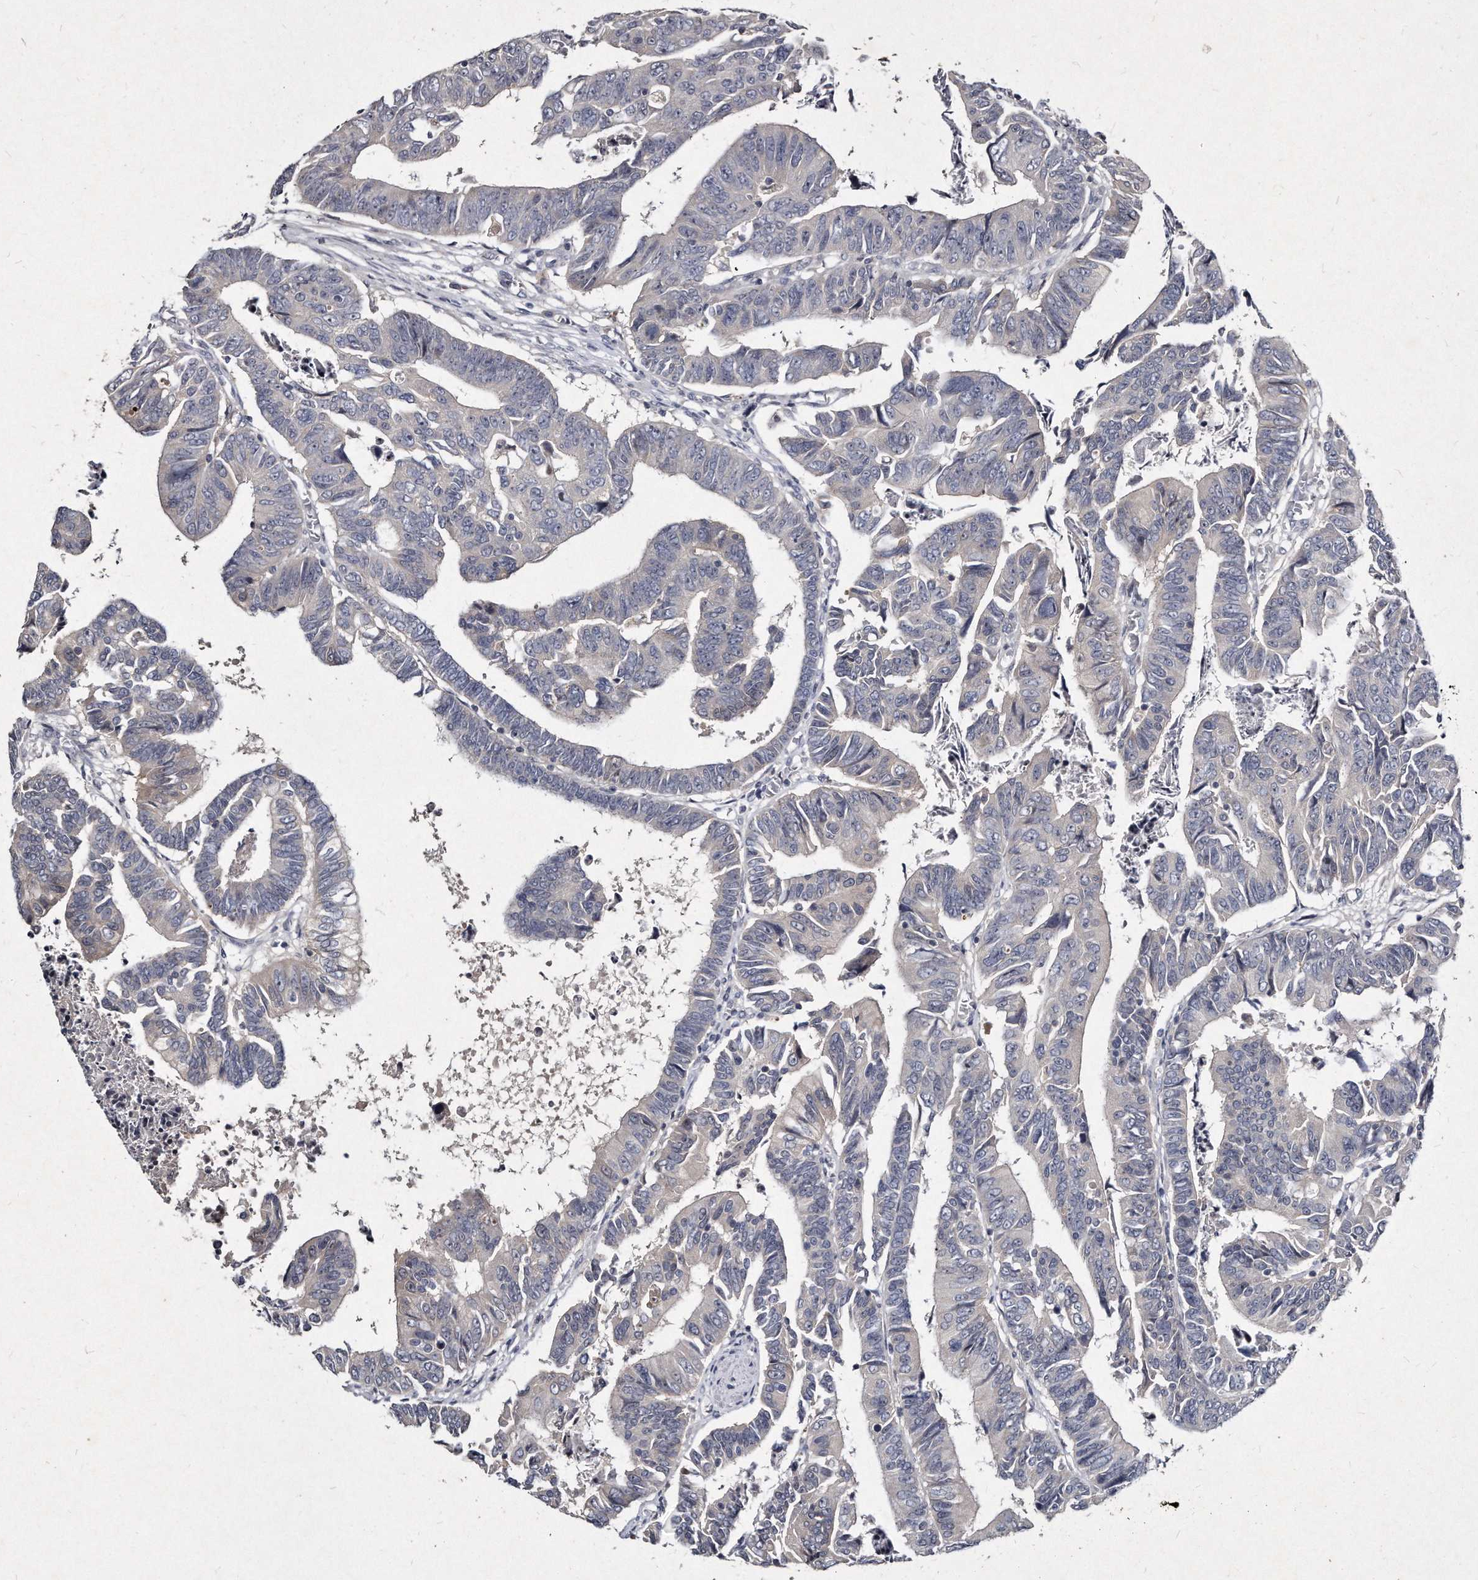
{"staining": {"intensity": "negative", "quantity": "none", "location": "none"}, "tissue": "colorectal cancer", "cell_type": "Tumor cells", "image_type": "cancer", "snomed": [{"axis": "morphology", "description": "Adenocarcinoma, NOS"}, {"axis": "topography", "description": "Rectum"}], "caption": "Immunohistochemical staining of human colorectal cancer demonstrates no significant positivity in tumor cells.", "gene": "KLHDC3", "patient": {"sex": "female", "age": 65}}